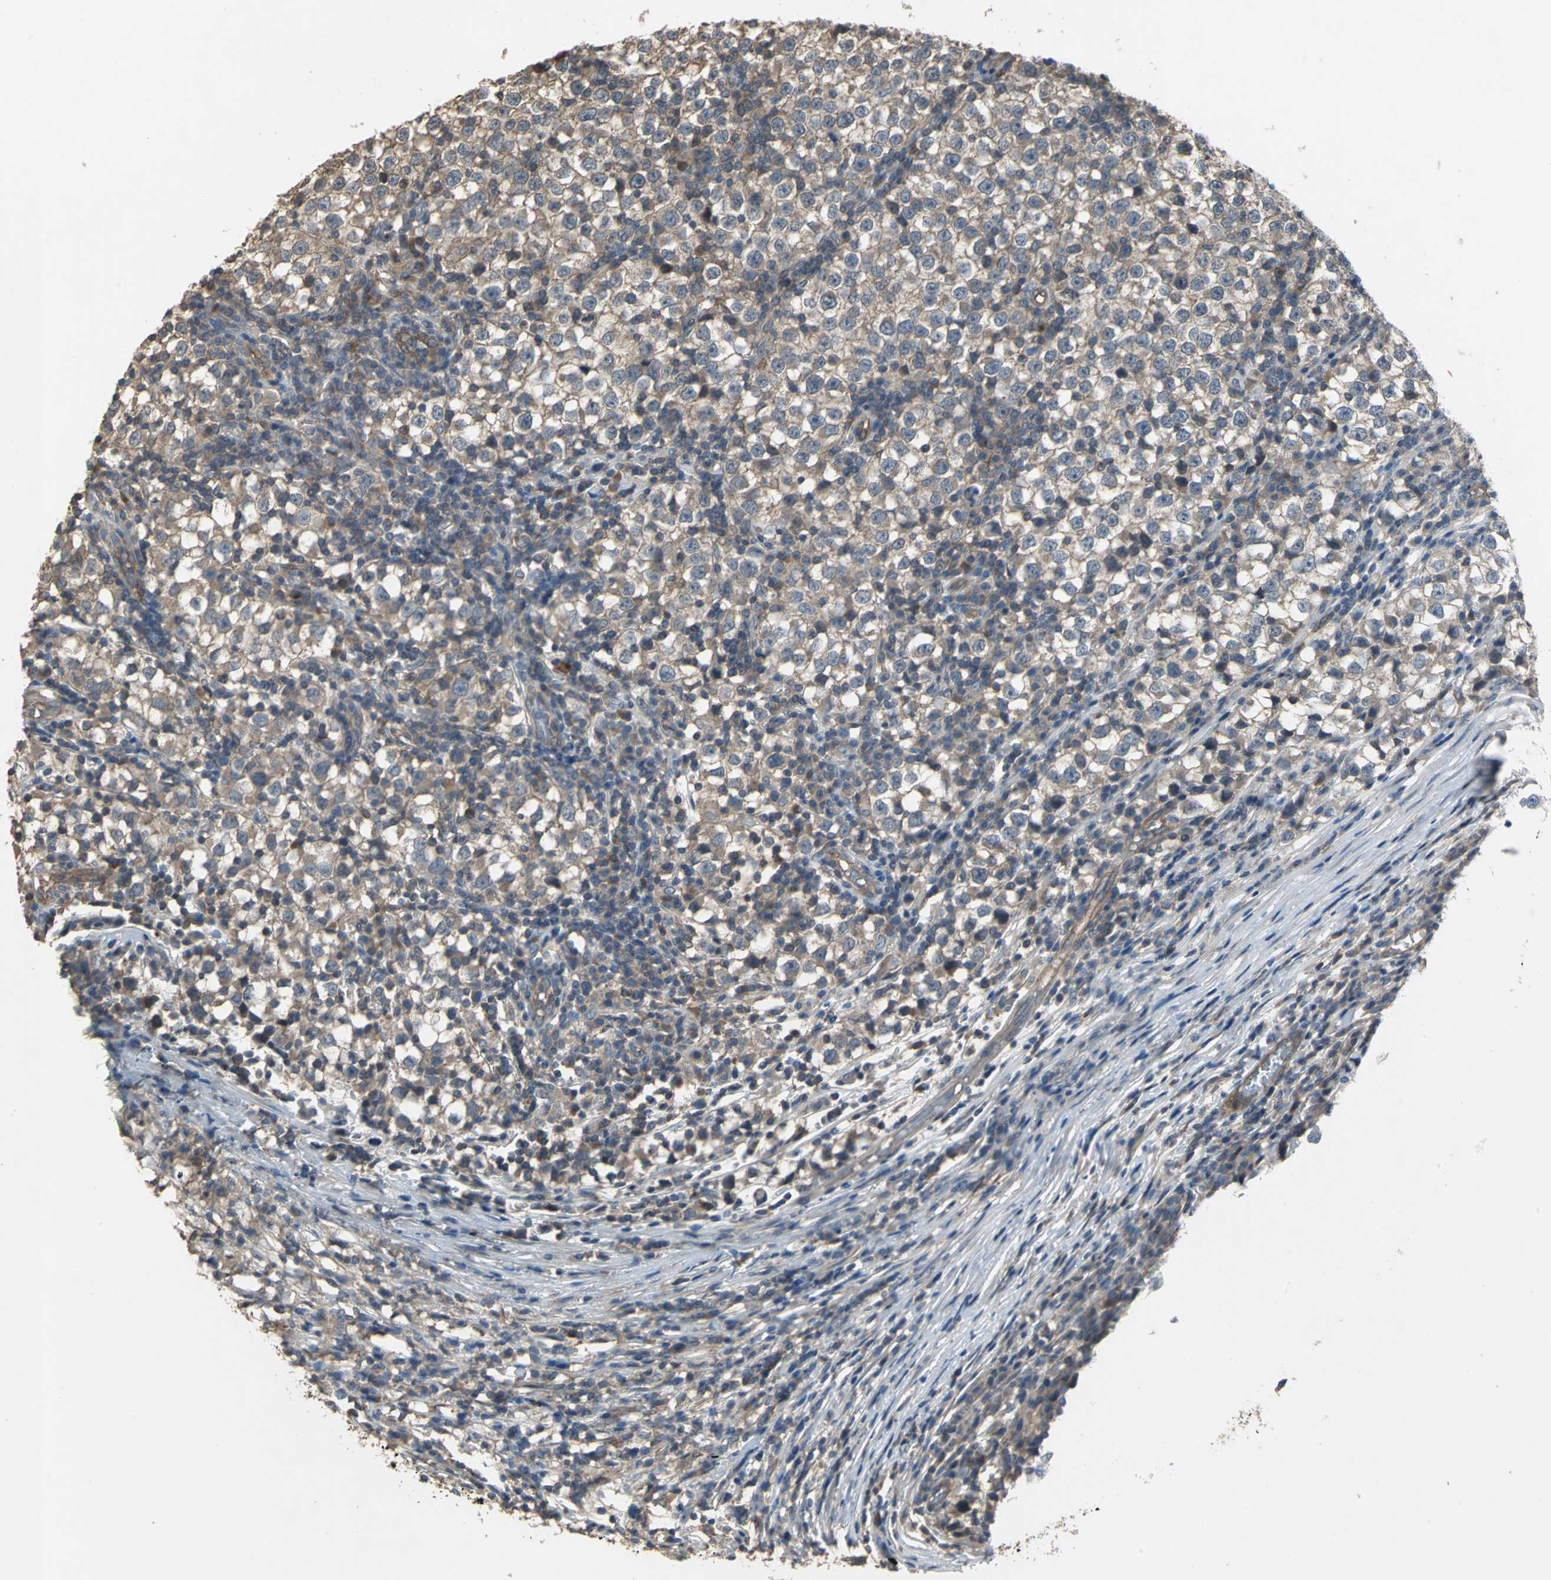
{"staining": {"intensity": "moderate", "quantity": ">75%", "location": "cytoplasmic/membranous"}, "tissue": "testis cancer", "cell_type": "Tumor cells", "image_type": "cancer", "snomed": [{"axis": "morphology", "description": "Seminoma, NOS"}, {"axis": "topography", "description": "Testis"}], "caption": "Tumor cells display medium levels of moderate cytoplasmic/membranous positivity in approximately >75% of cells in human testis cancer (seminoma).", "gene": "MET", "patient": {"sex": "male", "age": 65}}